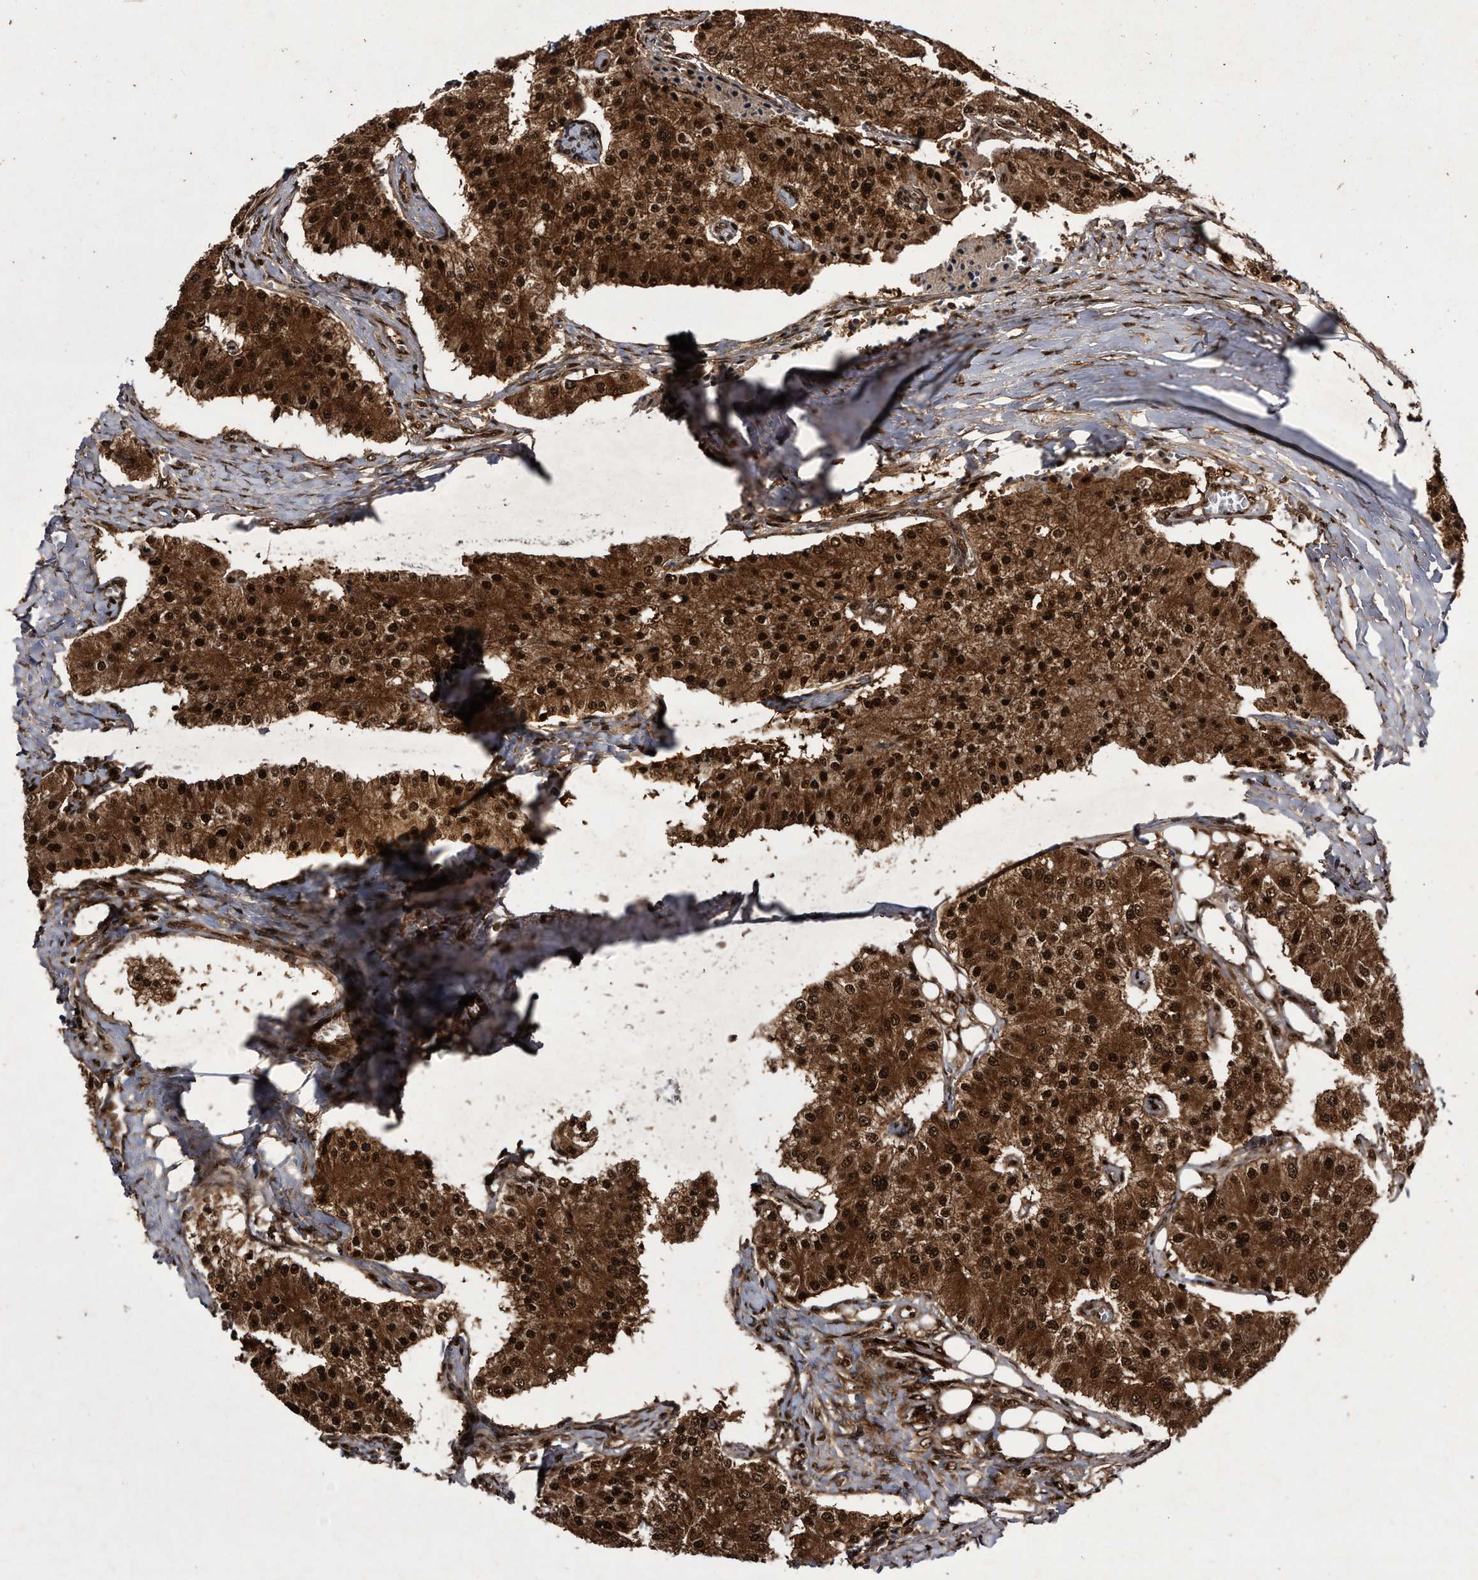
{"staining": {"intensity": "strong", "quantity": ">75%", "location": "cytoplasmic/membranous,nuclear"}, "tissue": "carcinoid", "cell_type": "Tumor cells", "image_type": "cancer", "snomed": [{"axis": "morphology", "description": "Carcinoid, malignant, NOS"}, {"axis": "topography", "description": "Colon"}], "caption": "DAB immunohistochemical staining of human carcinoid (malignant) shows strong cytoplasmic/membranous and nuclear protein staining in approximately >75% of tumor cells.", "gene": "RAD23B", "patient": {"sex": "female", "age": 52}}